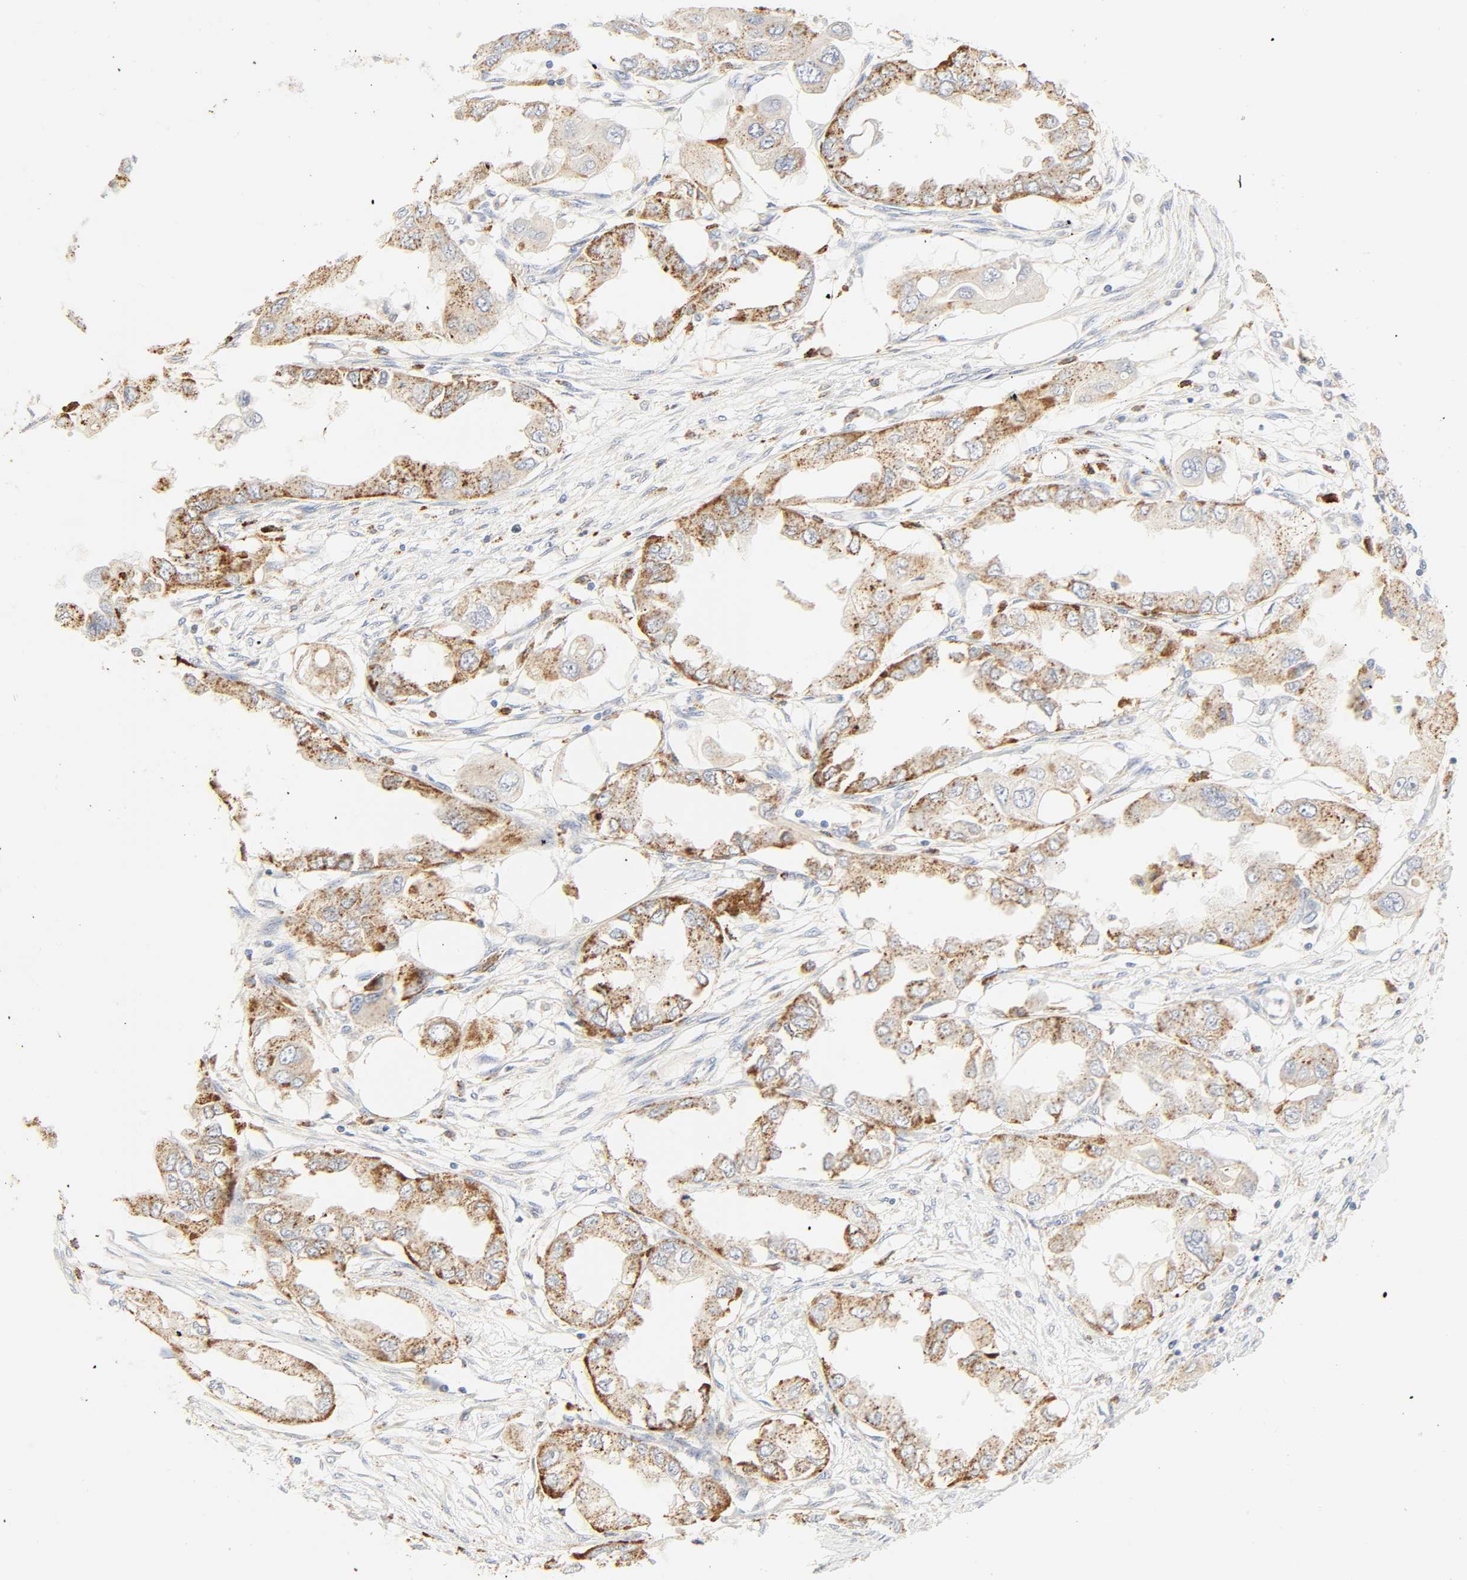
{"staining": {"intensity": "strong", "quantity": ">75%", "location": "cytoplasmic/membranous"}, "tissue": "endometrial cancer", "cell_type": "Tumor cells", "image_type": "cancer", "snomed": [{"axis": "morphology", "description": "Adenocarcinoma, NOS"}, {"axis": "topography", "description": "Endometrium"}], "caption": "Endometrial cancer (adenocarcinoma) tissue demonstrates strong cytoplasmic/membranous expression in about >75% of tumor cells", "gene": "CAMK2A", "patient": {"sex": "female", "age": 67}}